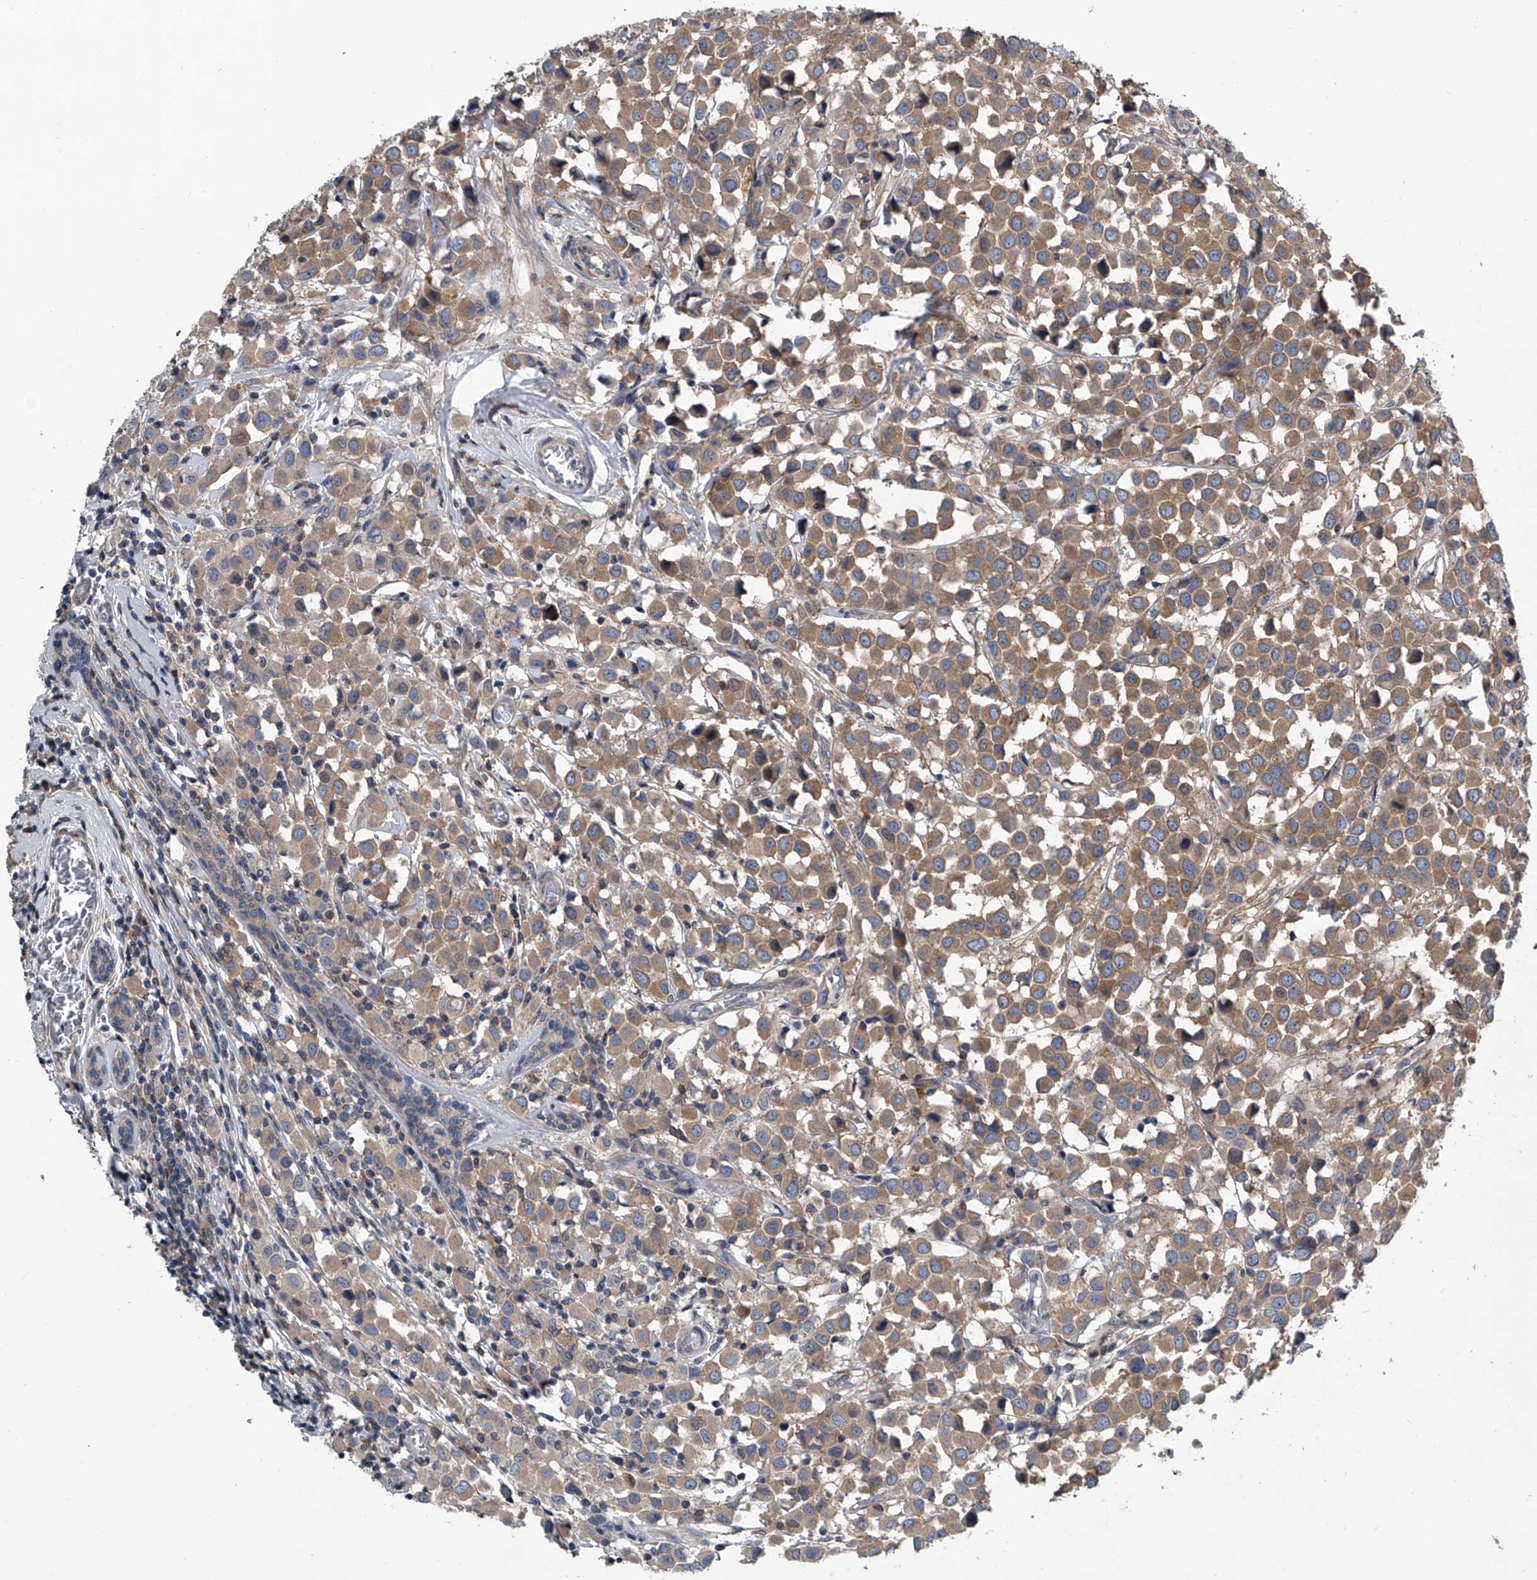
{"staining": {"intensity": "moderate", "quantity": ">75%", "location": "cytoplasmic/membranous"}, "tissue": "breast cancer", "cell_type": "Tumor cells", "image_type": "cancer", "snomed": [{"axis": "morphology", "description": "Duct carcinoma"}, {"axis": "topography", "description": "Breast"}], "caption": "Immunohistochemistry (IHC) photomicrograph of breast cancer (invasive ductal carcinoma) stained for a protein (brown), which demonstrates medium levels of moderate cytoplasmic/membranous positivity in about >75% of tumor cells.", "gene": "PPP2R5D", "patient": {"sex": "female", "age": 61}}